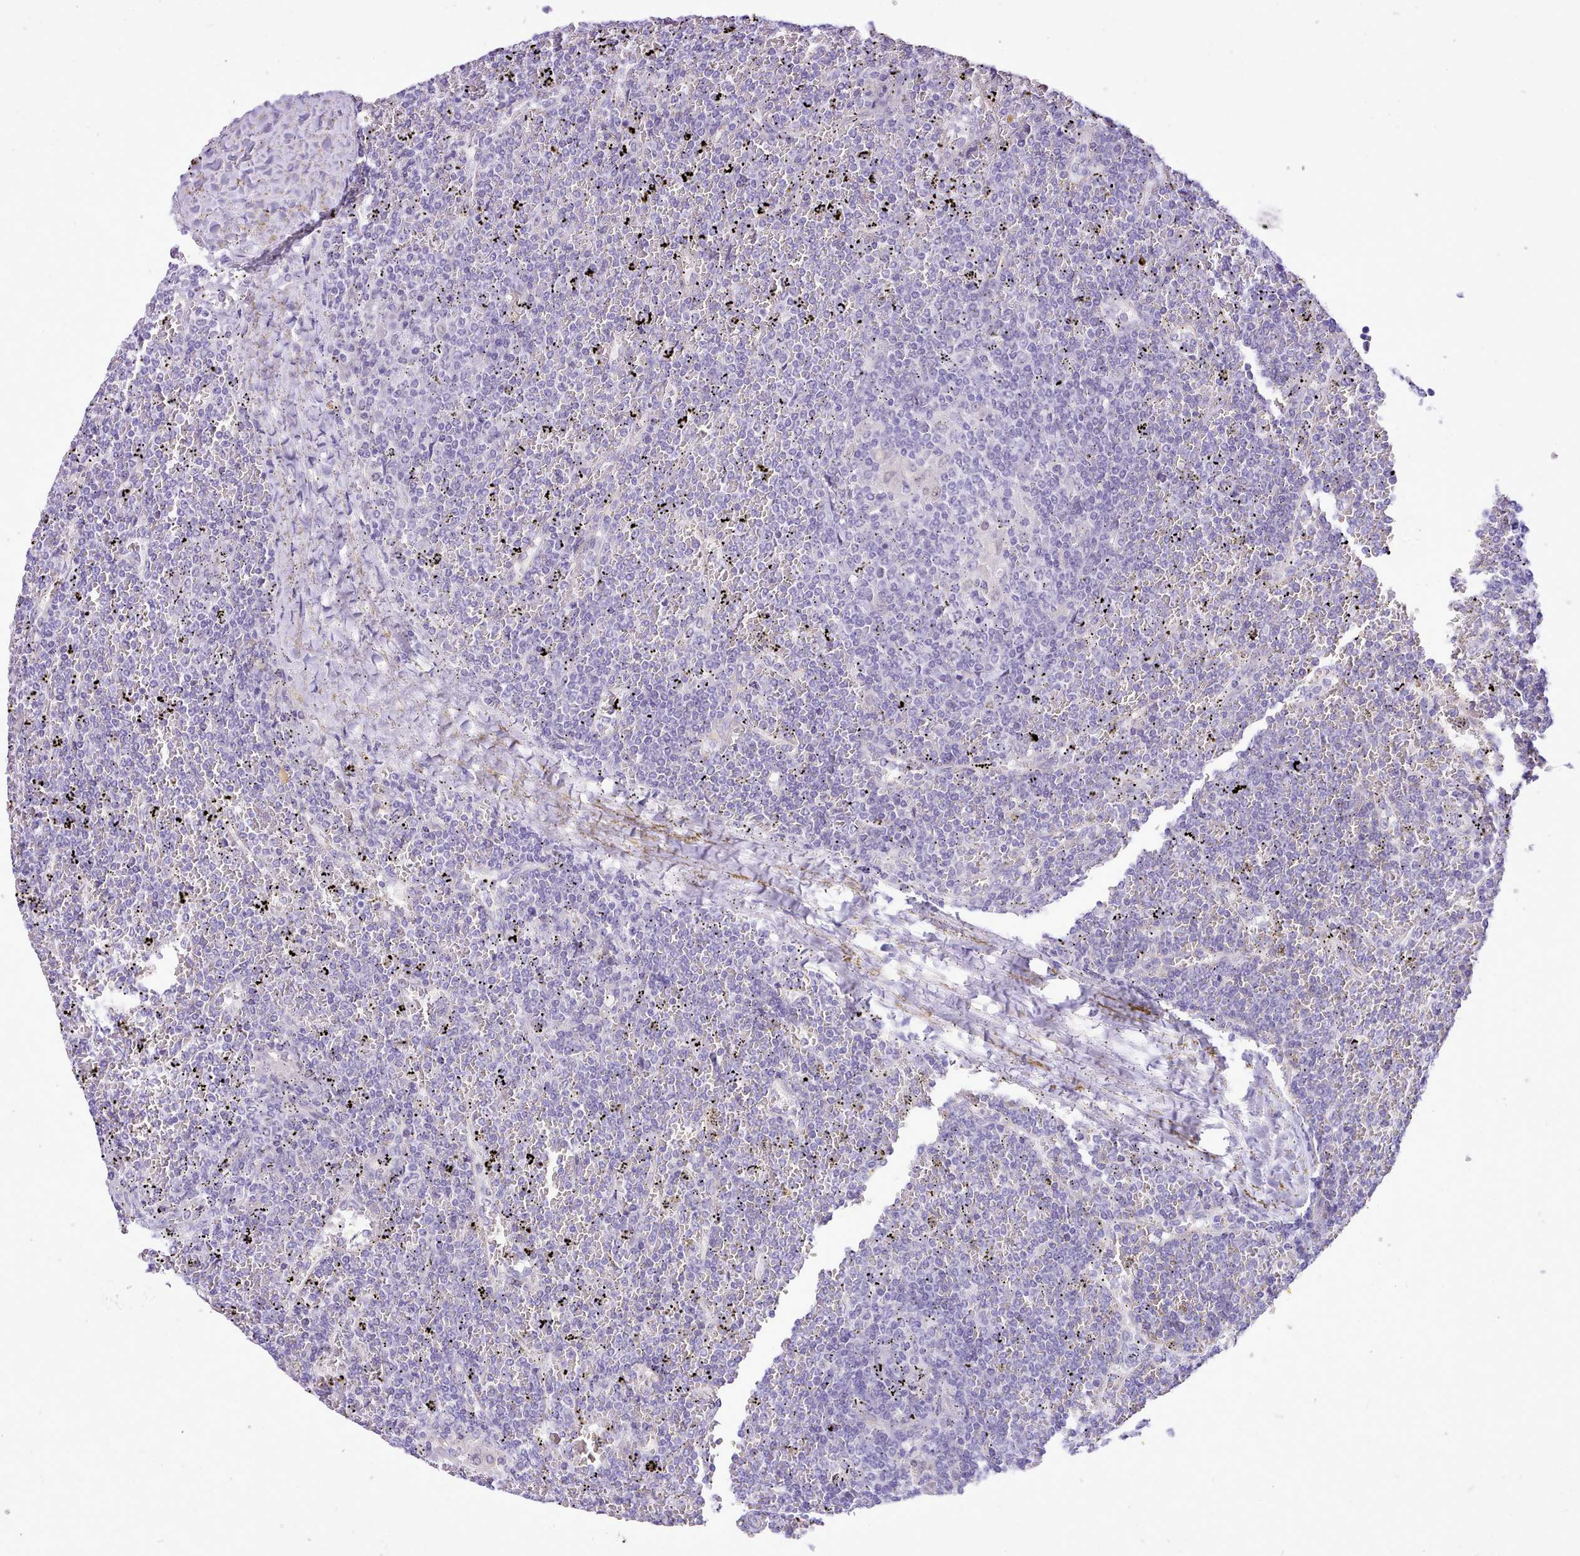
{"staining": {"intensity": "negative", "quantity": "none", "location": "none"}, "tissue": "lymphoma", "cell_type": "Tumor cells", "image_type": "cancer", "snomed": [{"axis": "morphology", "description": "Malignant lymphoma, non-Hodgkin's type, Low grade"}, {"axis": "topography", "description": "Spleen"}], "caption": "IHC photomicrograph of human lymphoma stained for a protein (brown), which displays no staining in tumor cells.", "gene": "LRRC37A", "patient": {"sex": "female", "age": 19}}